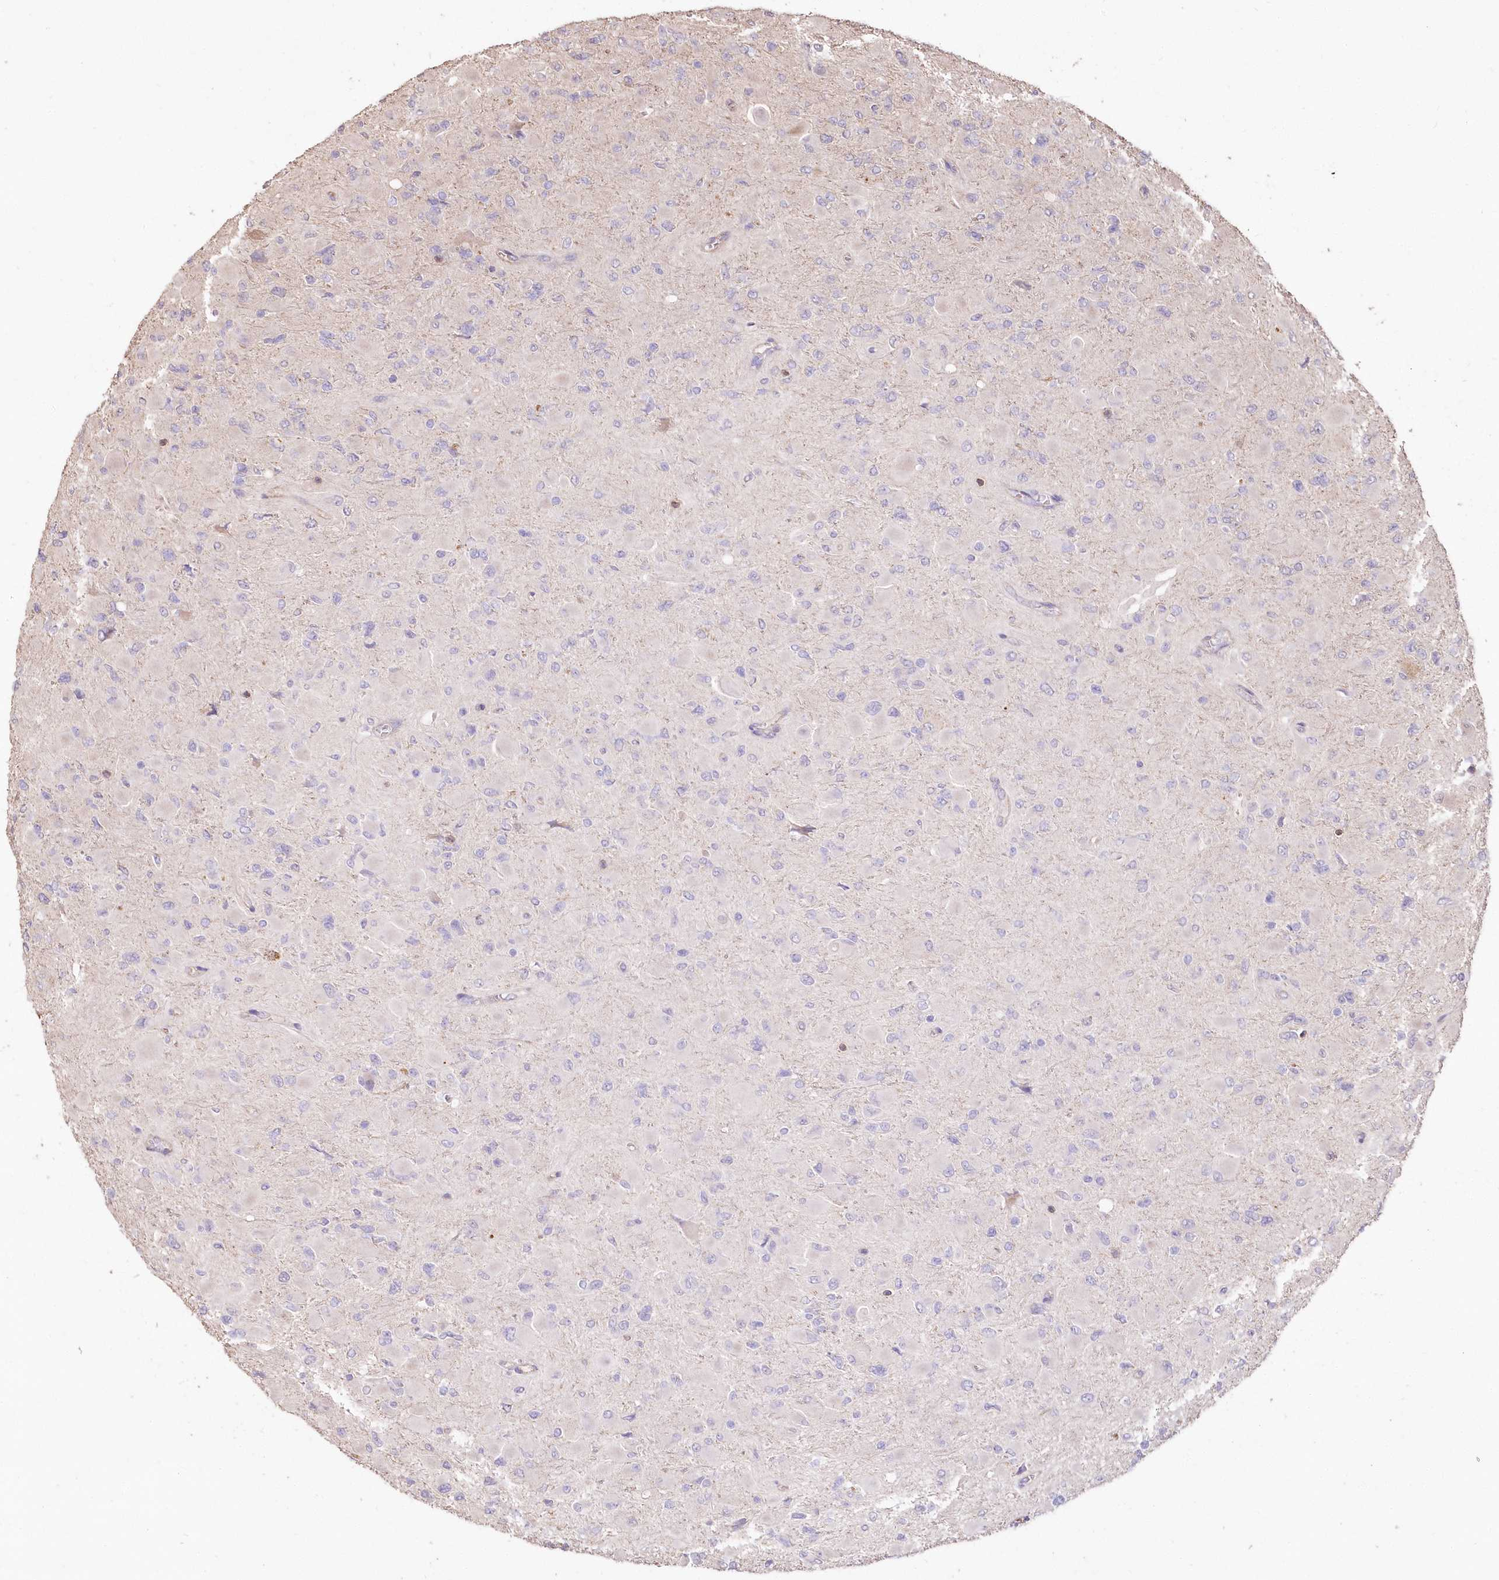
{"staining": {"intensity": "negative", "quantity": "none", "location": "none"}, "tissue": "glioma", "cell_type": "Tumor cells", "image_type": "cancer", "snomed": [{"axis": "morphology", "description": "Glioma, malignant, High grade"}, {"axis": "topography", "description": "Cerebral cortex"}], "caption": "High magnification brightfield microscopy of glioma stained with DAB (brown) and counterstained with hematoxylin (blue): tumor cells show no significant staining.", "gene": "STK17B", "patient": {"sex": "female", "age": 36}}